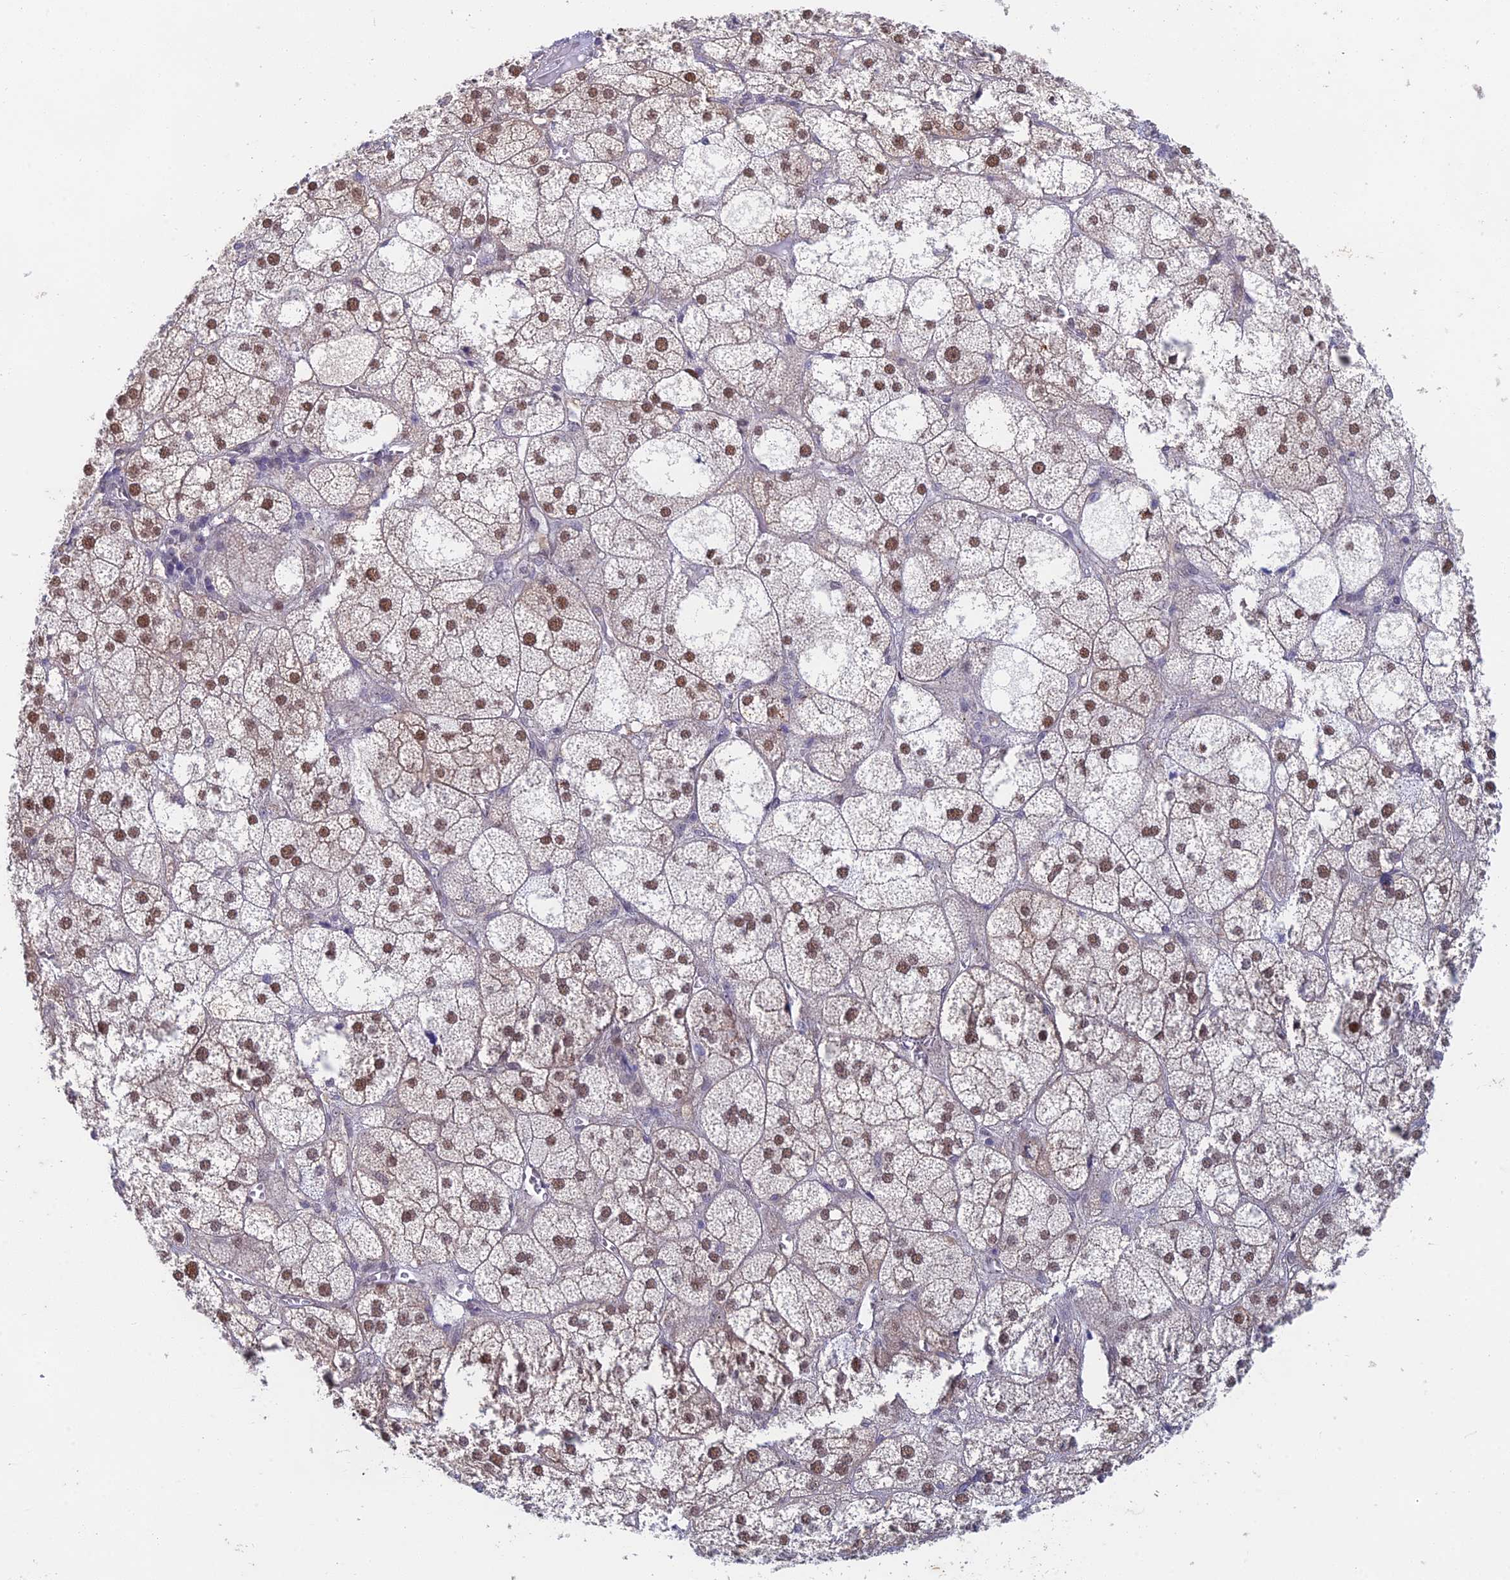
{"staining": {"intensity": "moderate", "quantity": ">75%", "location": "nuclear"}, "tissue": "adrenal gland", "cell_type": "Glandular cells", "image_type": "normal", "snomed": [{"axis": "morphology", "description": "Normal tissue, NOS"}, {"axis": "topography", "description": "Adrenal gland"}], "caption": "Moderate nuclear expression for a protein is identified in approximately >75% of glandular cells of unremarkable adrenal gland using IHC.", "gene": "MRPL17", "patient": {"sex": "female", "age": 61}}